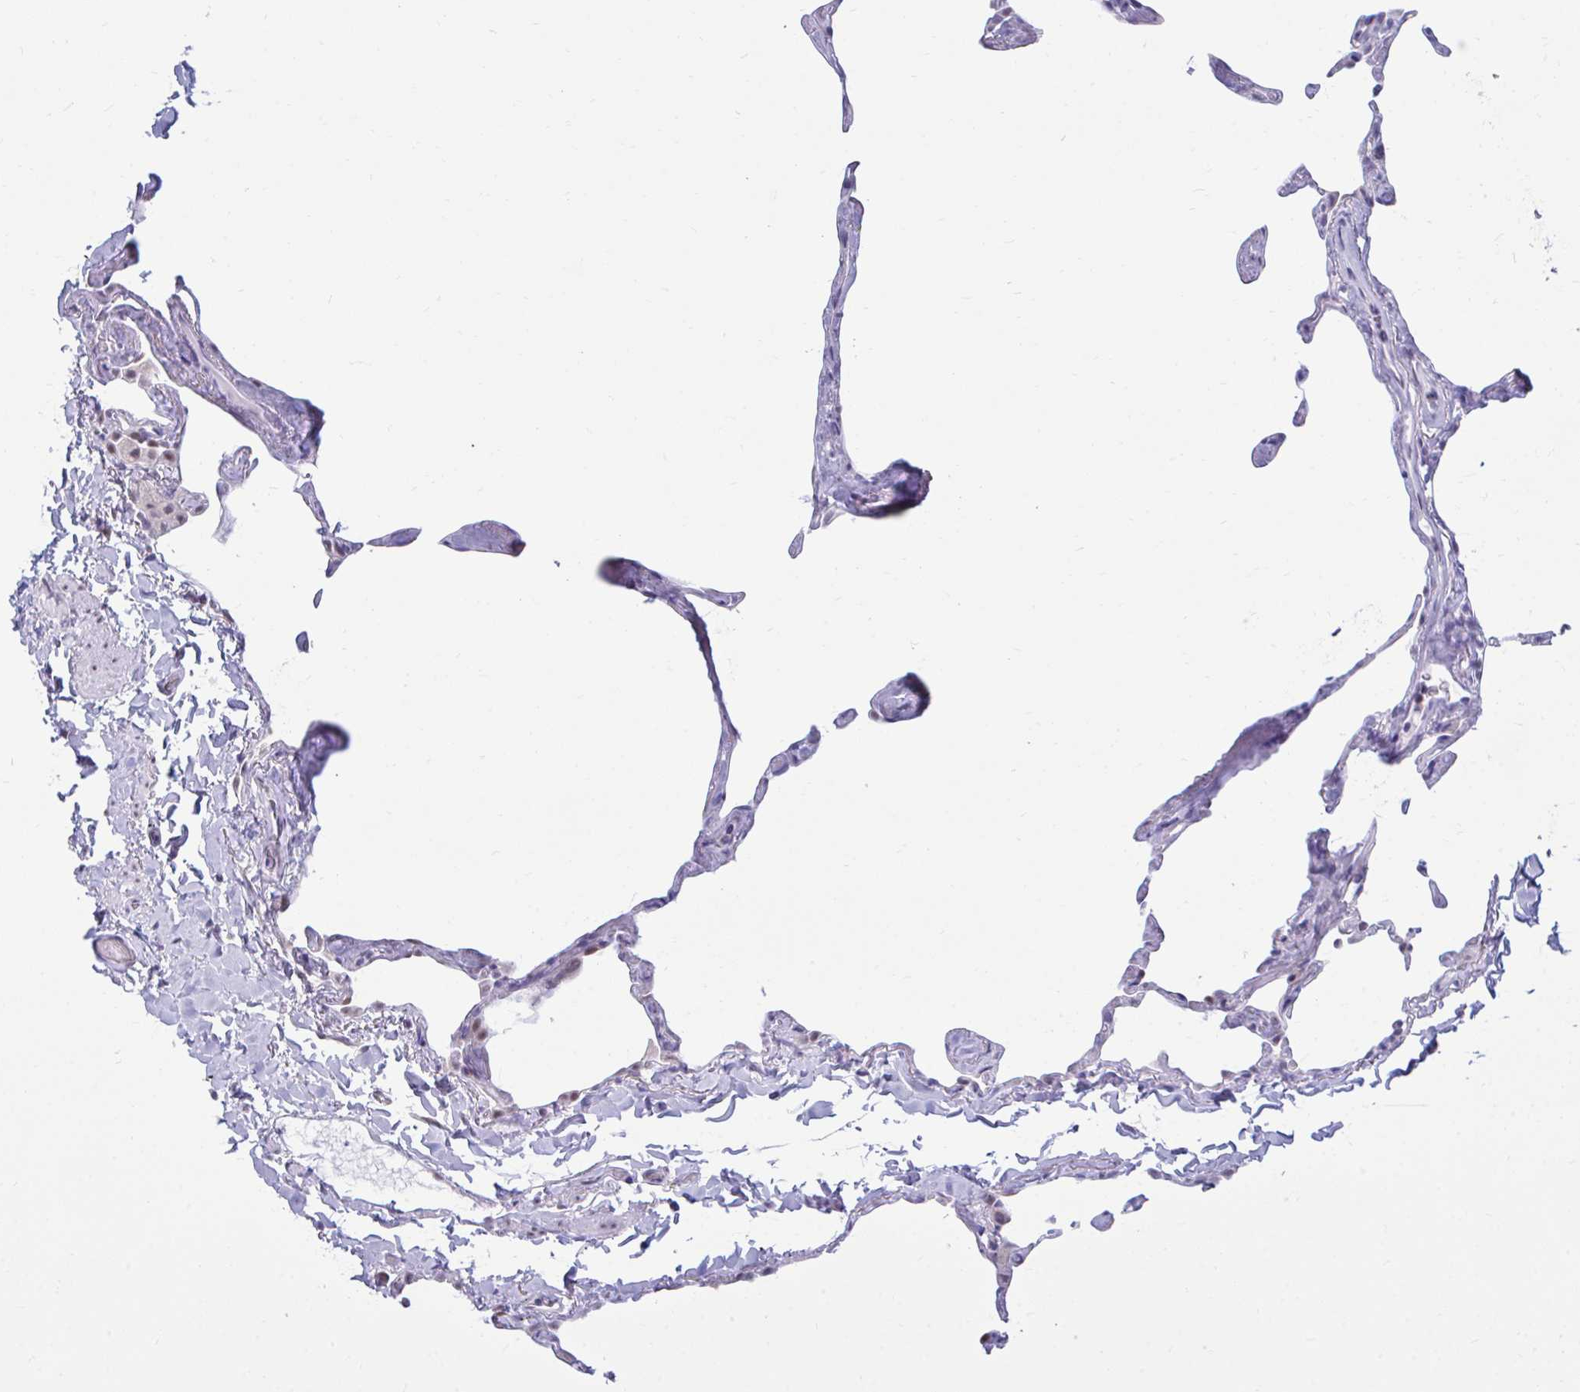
{"staining": {"intensity": "negative", "quantity": "none", "location": "none"}, "tissue": "lung", "cell_type": "Alveolar cells", "image_type": "normal", "snomed": [{"axis": "morphology", "description": "Normal tissue, NOS"}, {"axis": "topography", "description": "Lung"}], "caption": "Micrograph shows no protein positivity in alveolar cells of benign lung. (Stains: DAB (3,3'-diaminobenzidine) IHC with hematoxylin counter stain, Microscopy: brightfield microscopy at high magnification).", "gene": "CSE1L", "patient": {"sex": "male", "age": 65}}